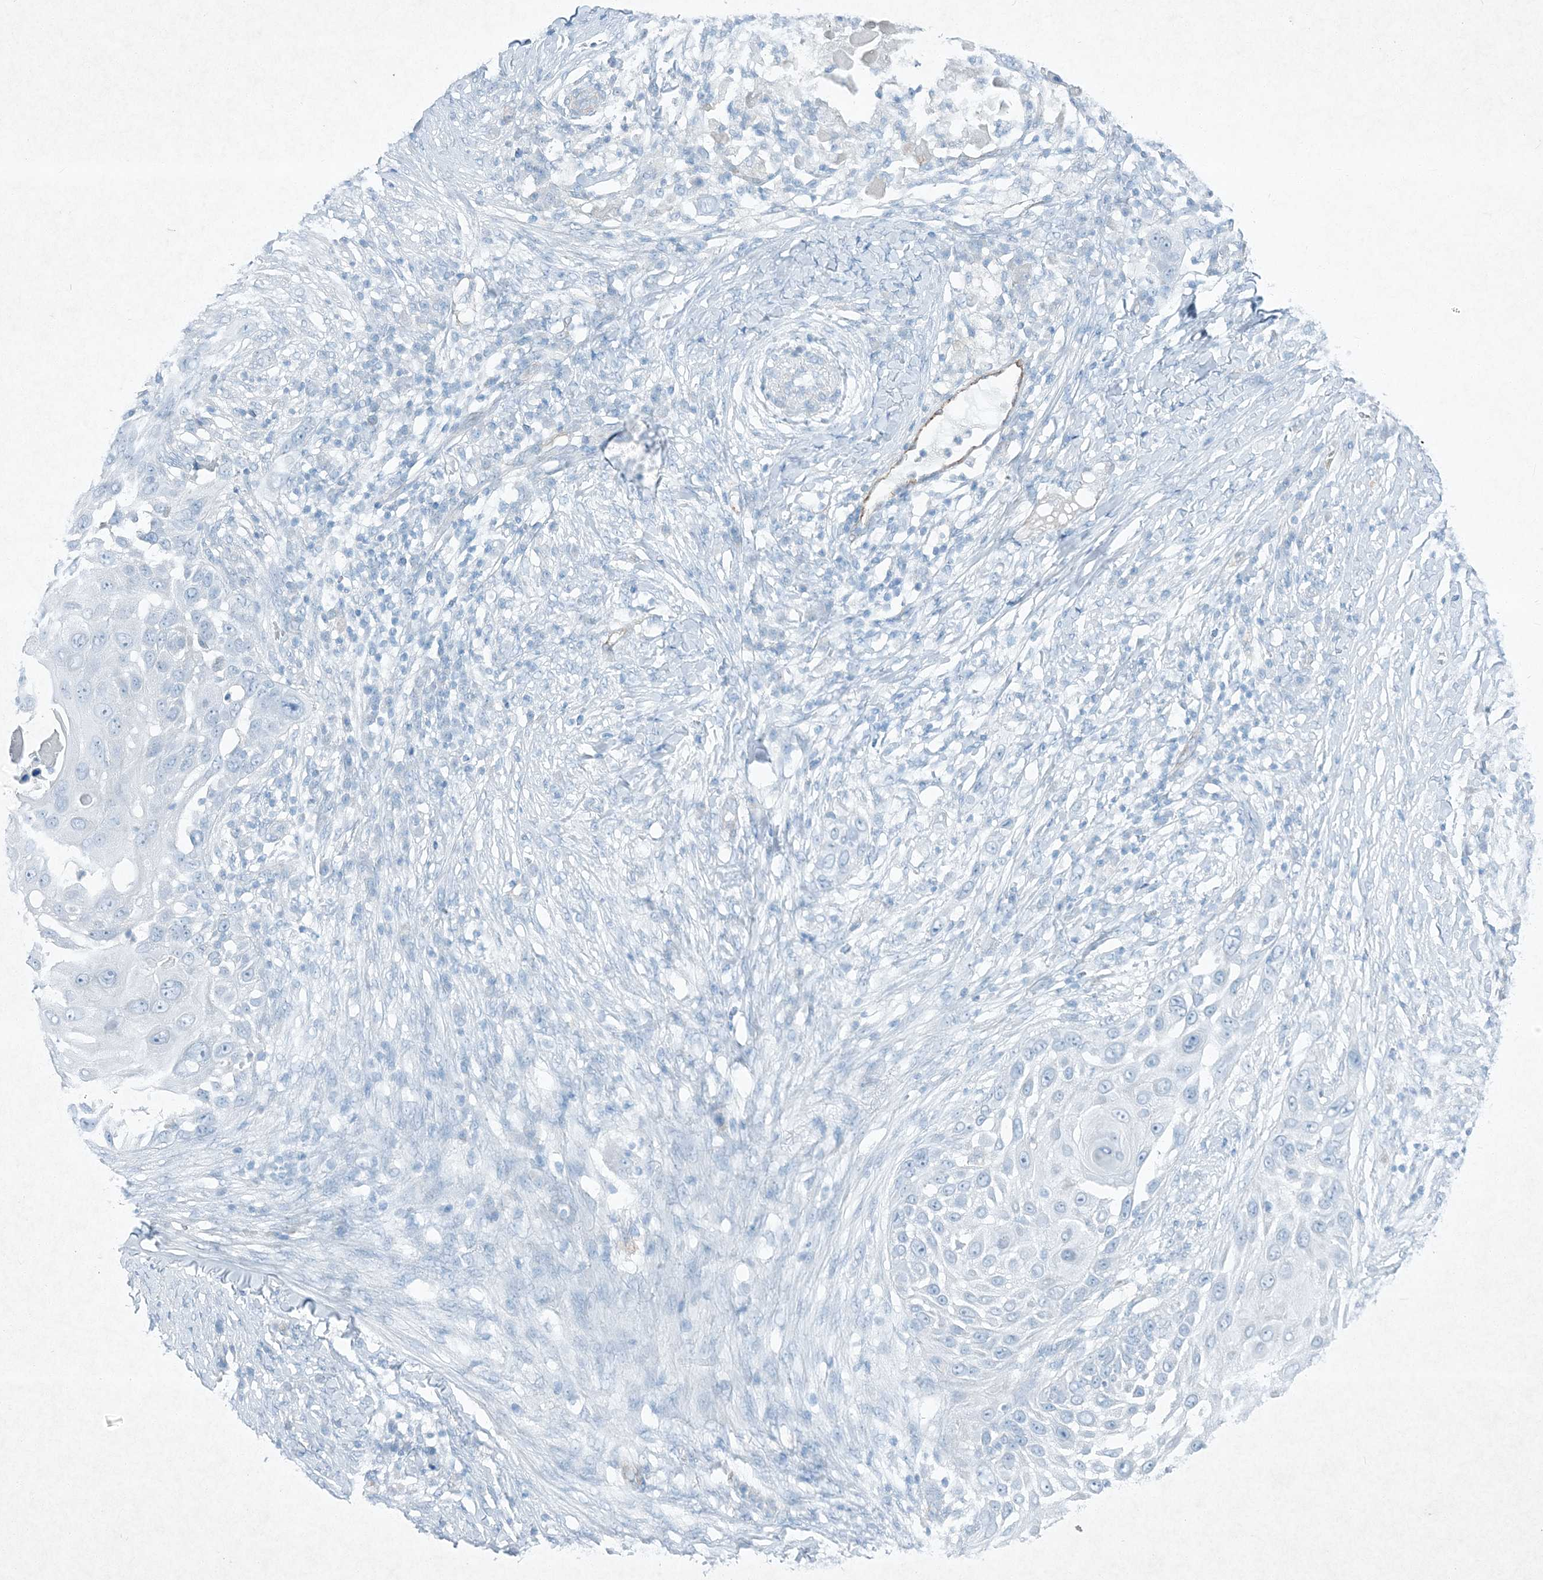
{"staining": {"intensity": "negative", "quantity": "none", "location": "none"}, "tissue": "skin cancer", "cell_type": "Tumor cells", "image_type": "cancer", "snomed": [{"axis": "morphology", "description": "Squamous cell carcinoma, NOS"}, {"axis": "topography", "description": "Skin"}], "caption": "Tumor cells show no significant staining in squamous cell carcinoma (skin). Nuclei are stained in blue.", "gene": "PGM5", "patient": {"sex": "female", "age": 44}}